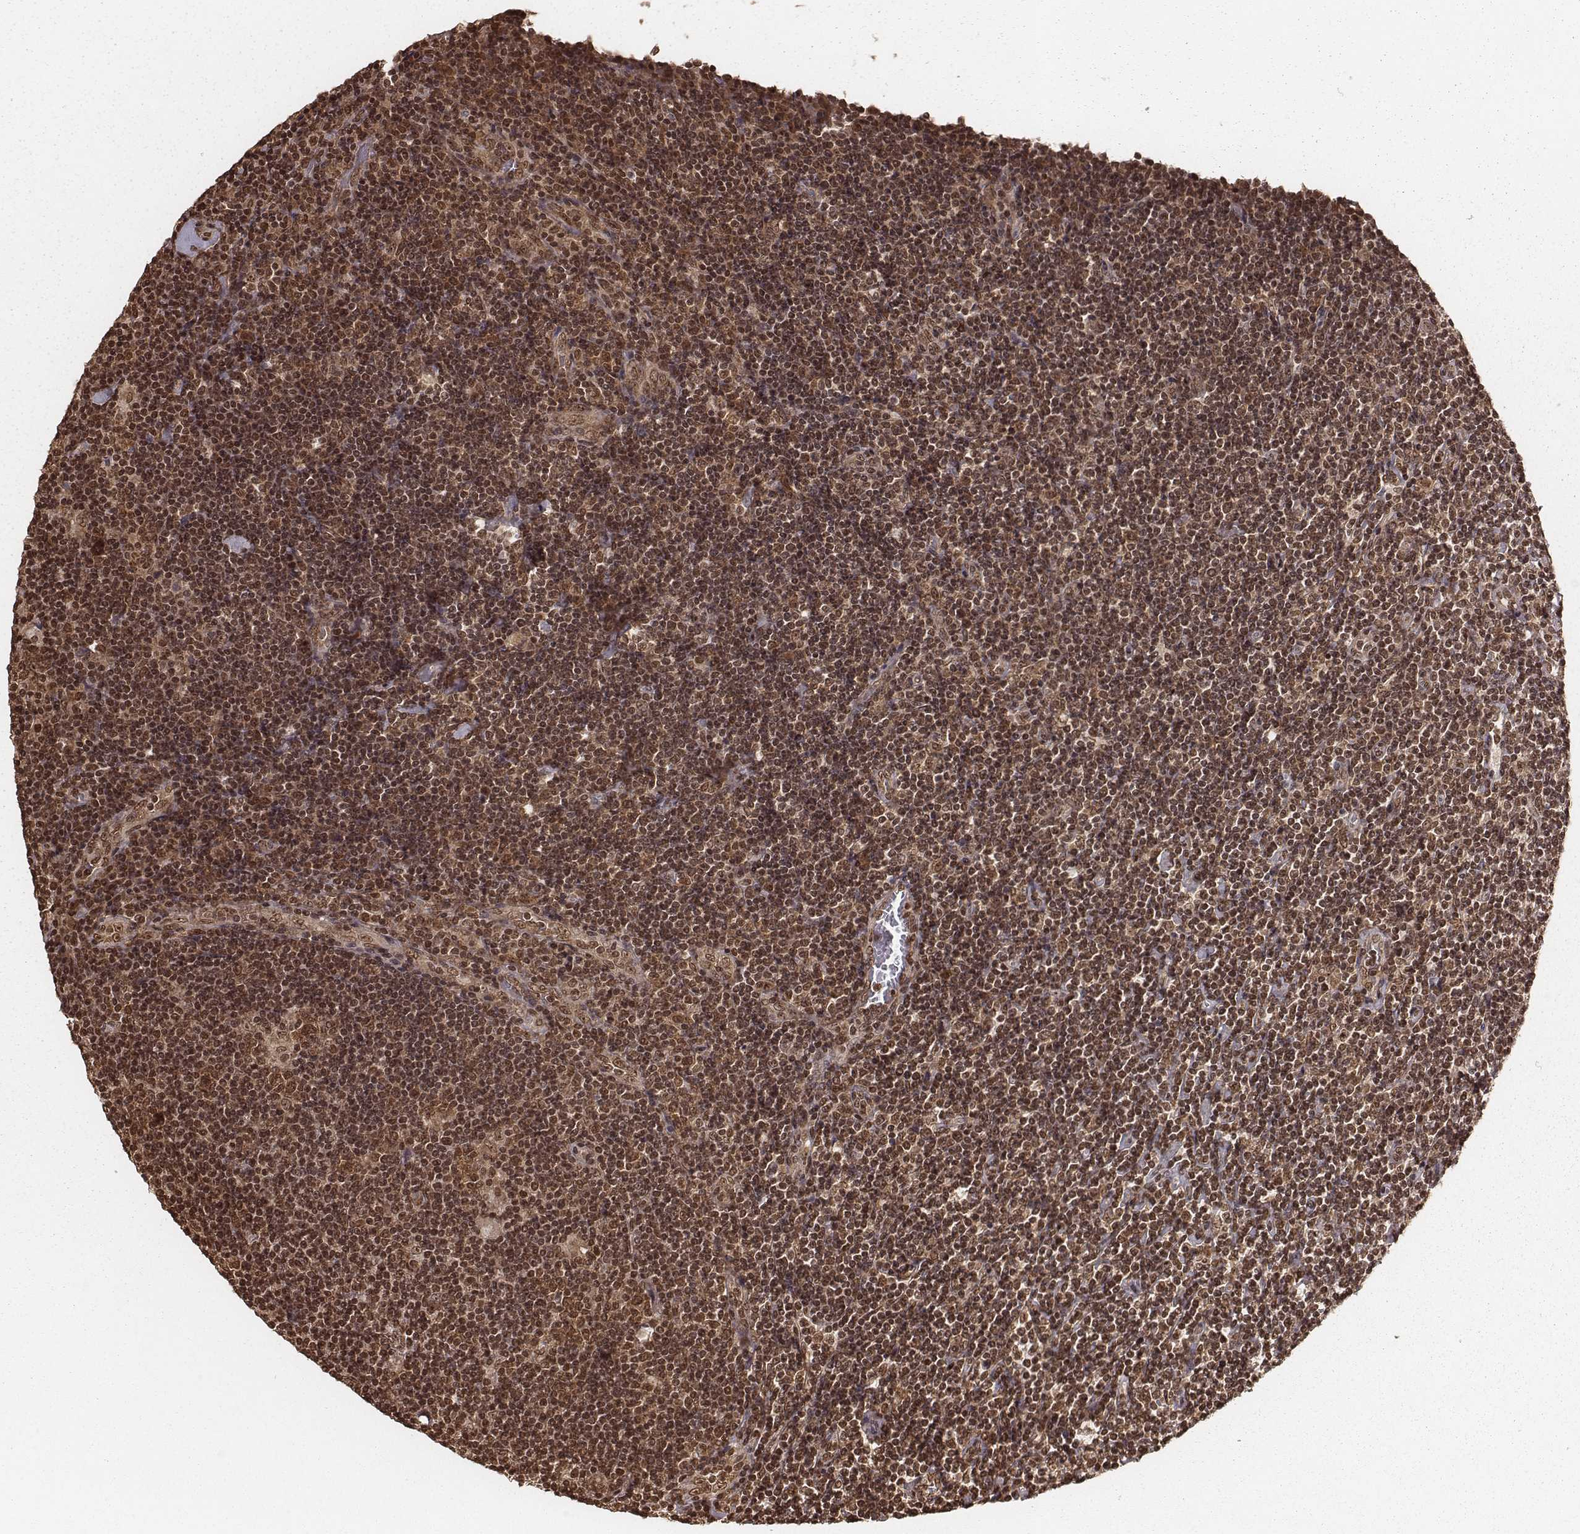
{"staining": {"intensity": "moderate", "quantity": ">75%", "location": "cytoplasmic/membranous,nuclear"}, "tissue": "lymphoma", "cell_type": "Tumor cells", "image_type": "cancer", "snomed": [{"axis": "morphology", "description": "Hodgkin's disease, NOS"}, {"axis": "topography", "description": "Lymph node"}], "caption": "An image of lymphoma stained for a protein reveals moderate cytoplasmic/membranous and nuclear brown staining in tumor cells. Nuclei are stained in blue.", "gene": "NFX1", "patient": {"sex": "male", "age": 40}}